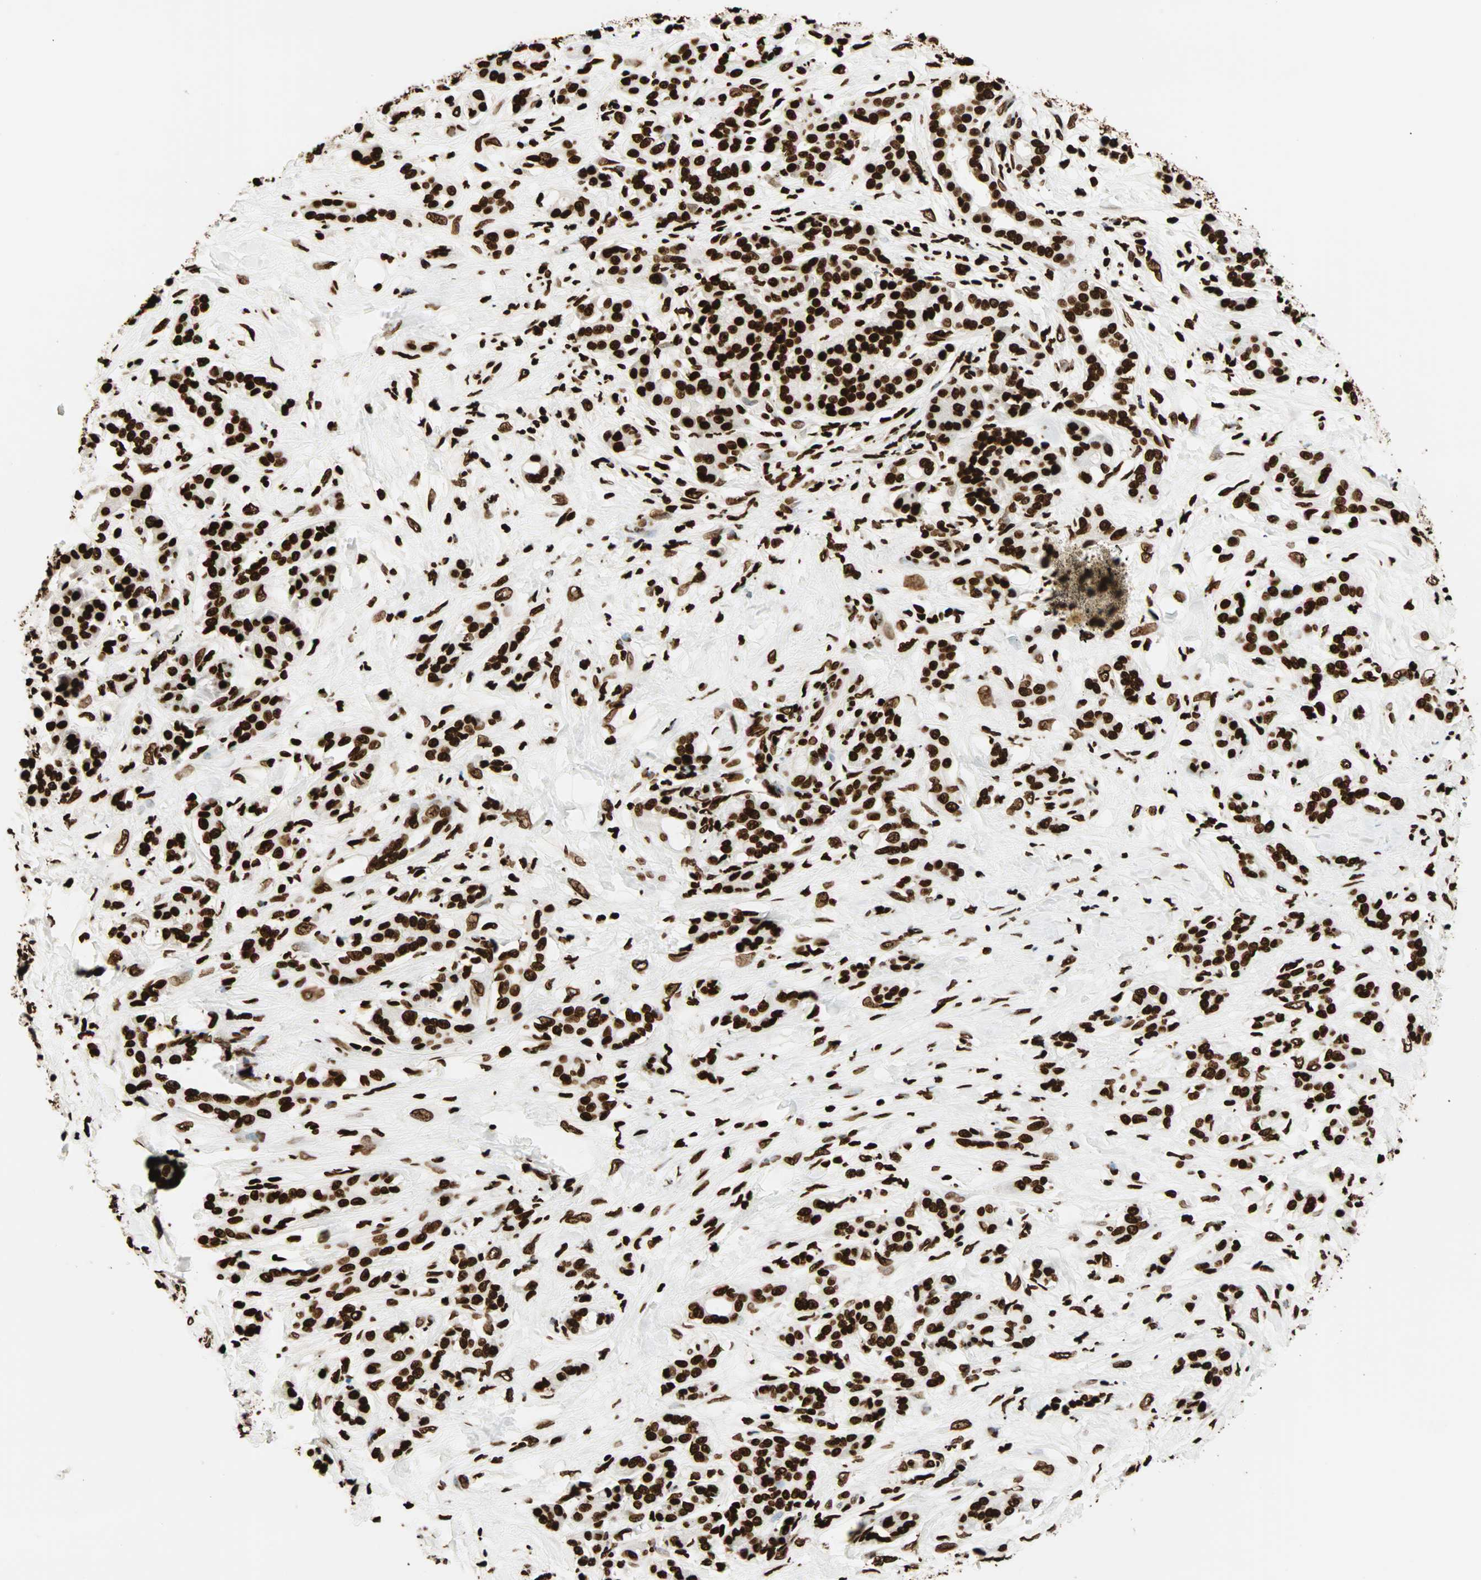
{"staining": {"intensity": "strong", "quantity": ">75%", "location": "nuclear"}, "tissue": "pancreatic cancer", "cell_type": "Tumor cells", "image_type": "cancer", "snomed": [{"axis": "morphology", "description": "Adenocarcinoma, NOS"}, {"axis": "topography", "description": "Pancreas"}], "caption": "Strong nuclear positivity for a protein is appreciated in about >75% of tumor cells of pancreatic cancer using IHC.", "gene": "GLI2", "patient": {"sex": "male", "age": 41}}